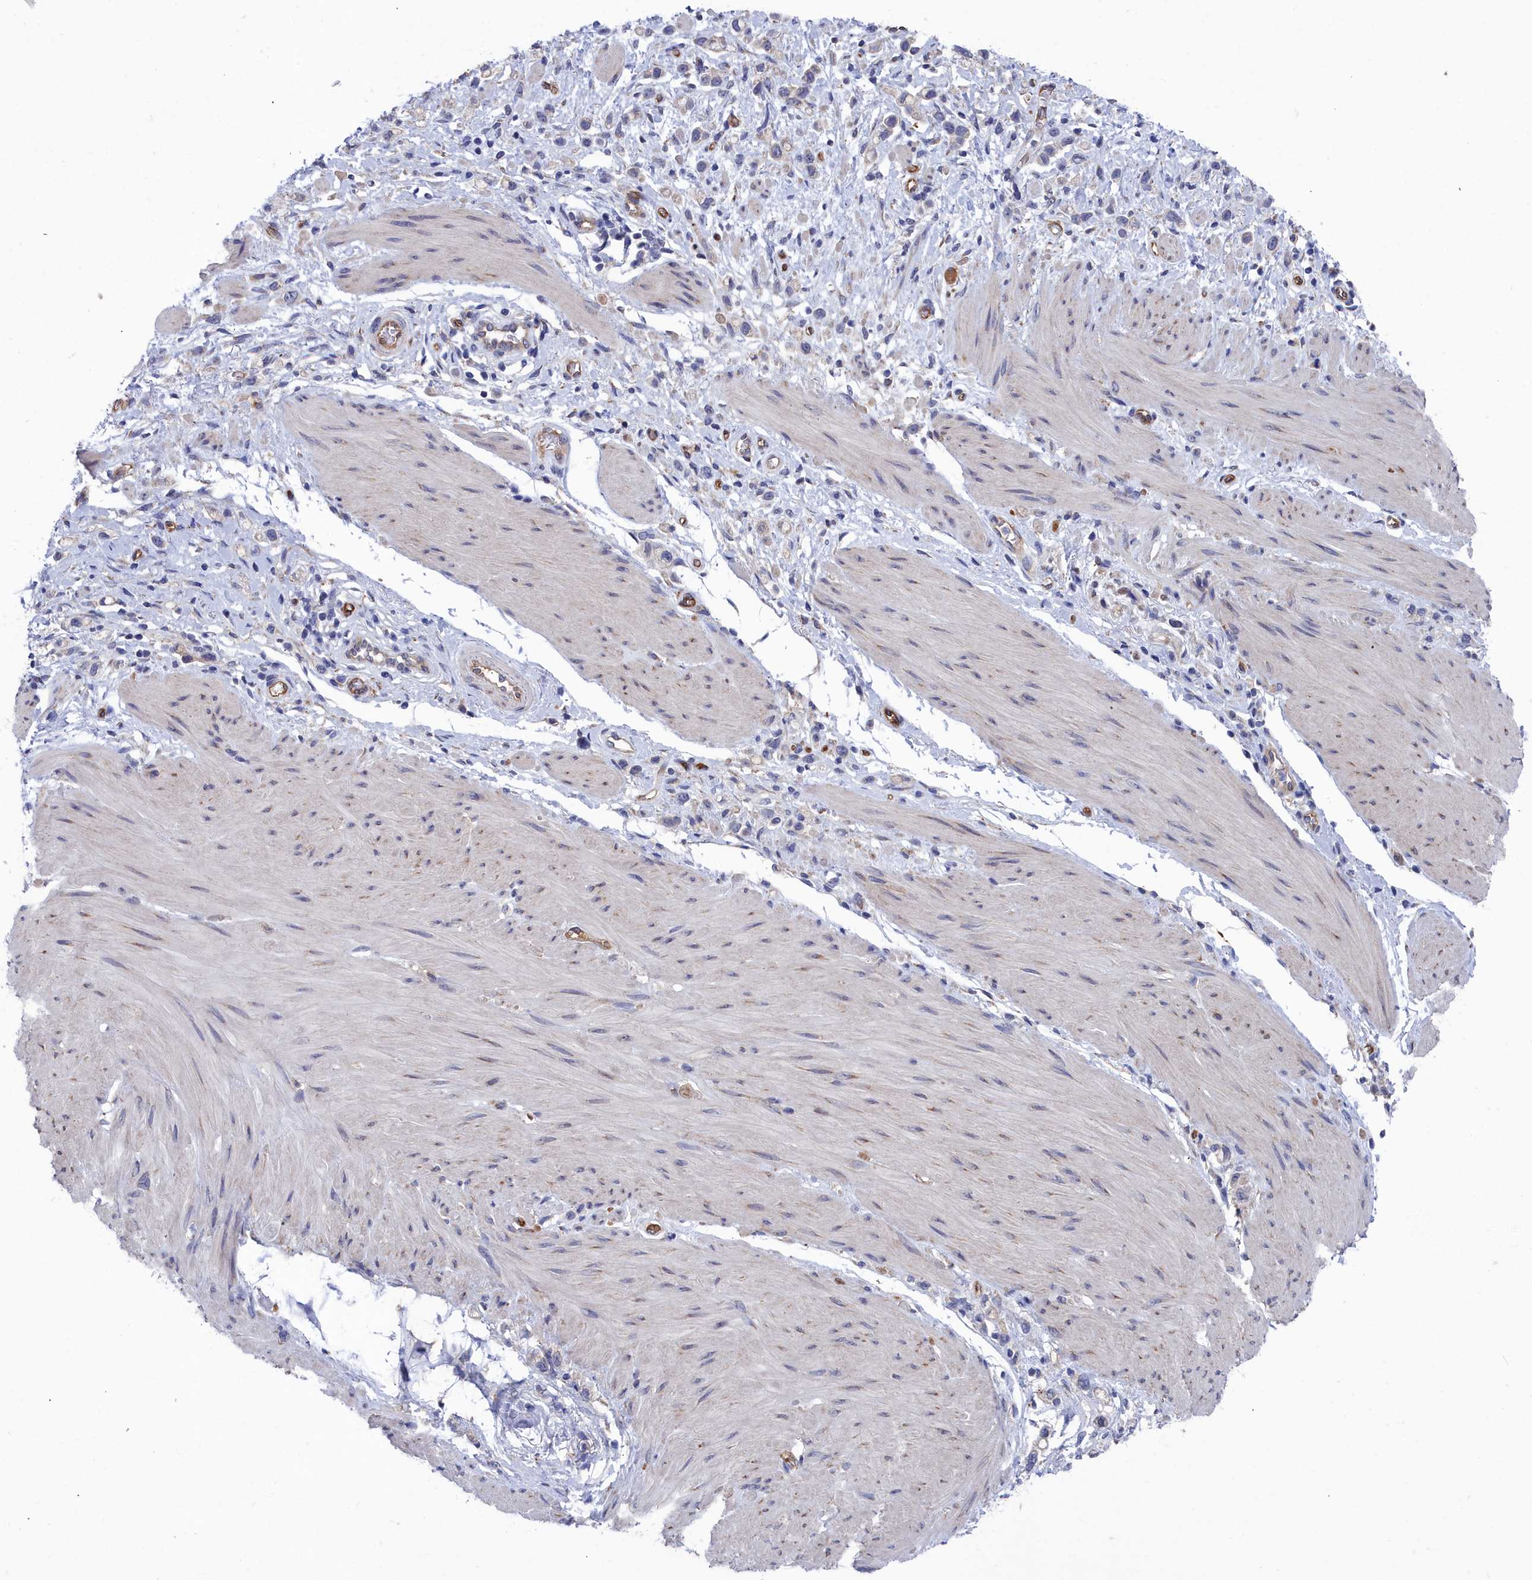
{"staining": {"intensity": "negative", "quantity": "none", "location": "none"}, "tissue": "stomach cancer", "cell_type": "Tumor cells", "image_type": "cancer", "snomed": [{"axis": "morphology", "description": "Adenocarcinoma, NOS"}, {"axis": "topography", "description": "Stomach"}], "caption": "Tumor cells are negative for brown protein staining in stomach adenocarcinoma.", "gene": "RDX", "patient": {"sex": "female", "age": 65}}